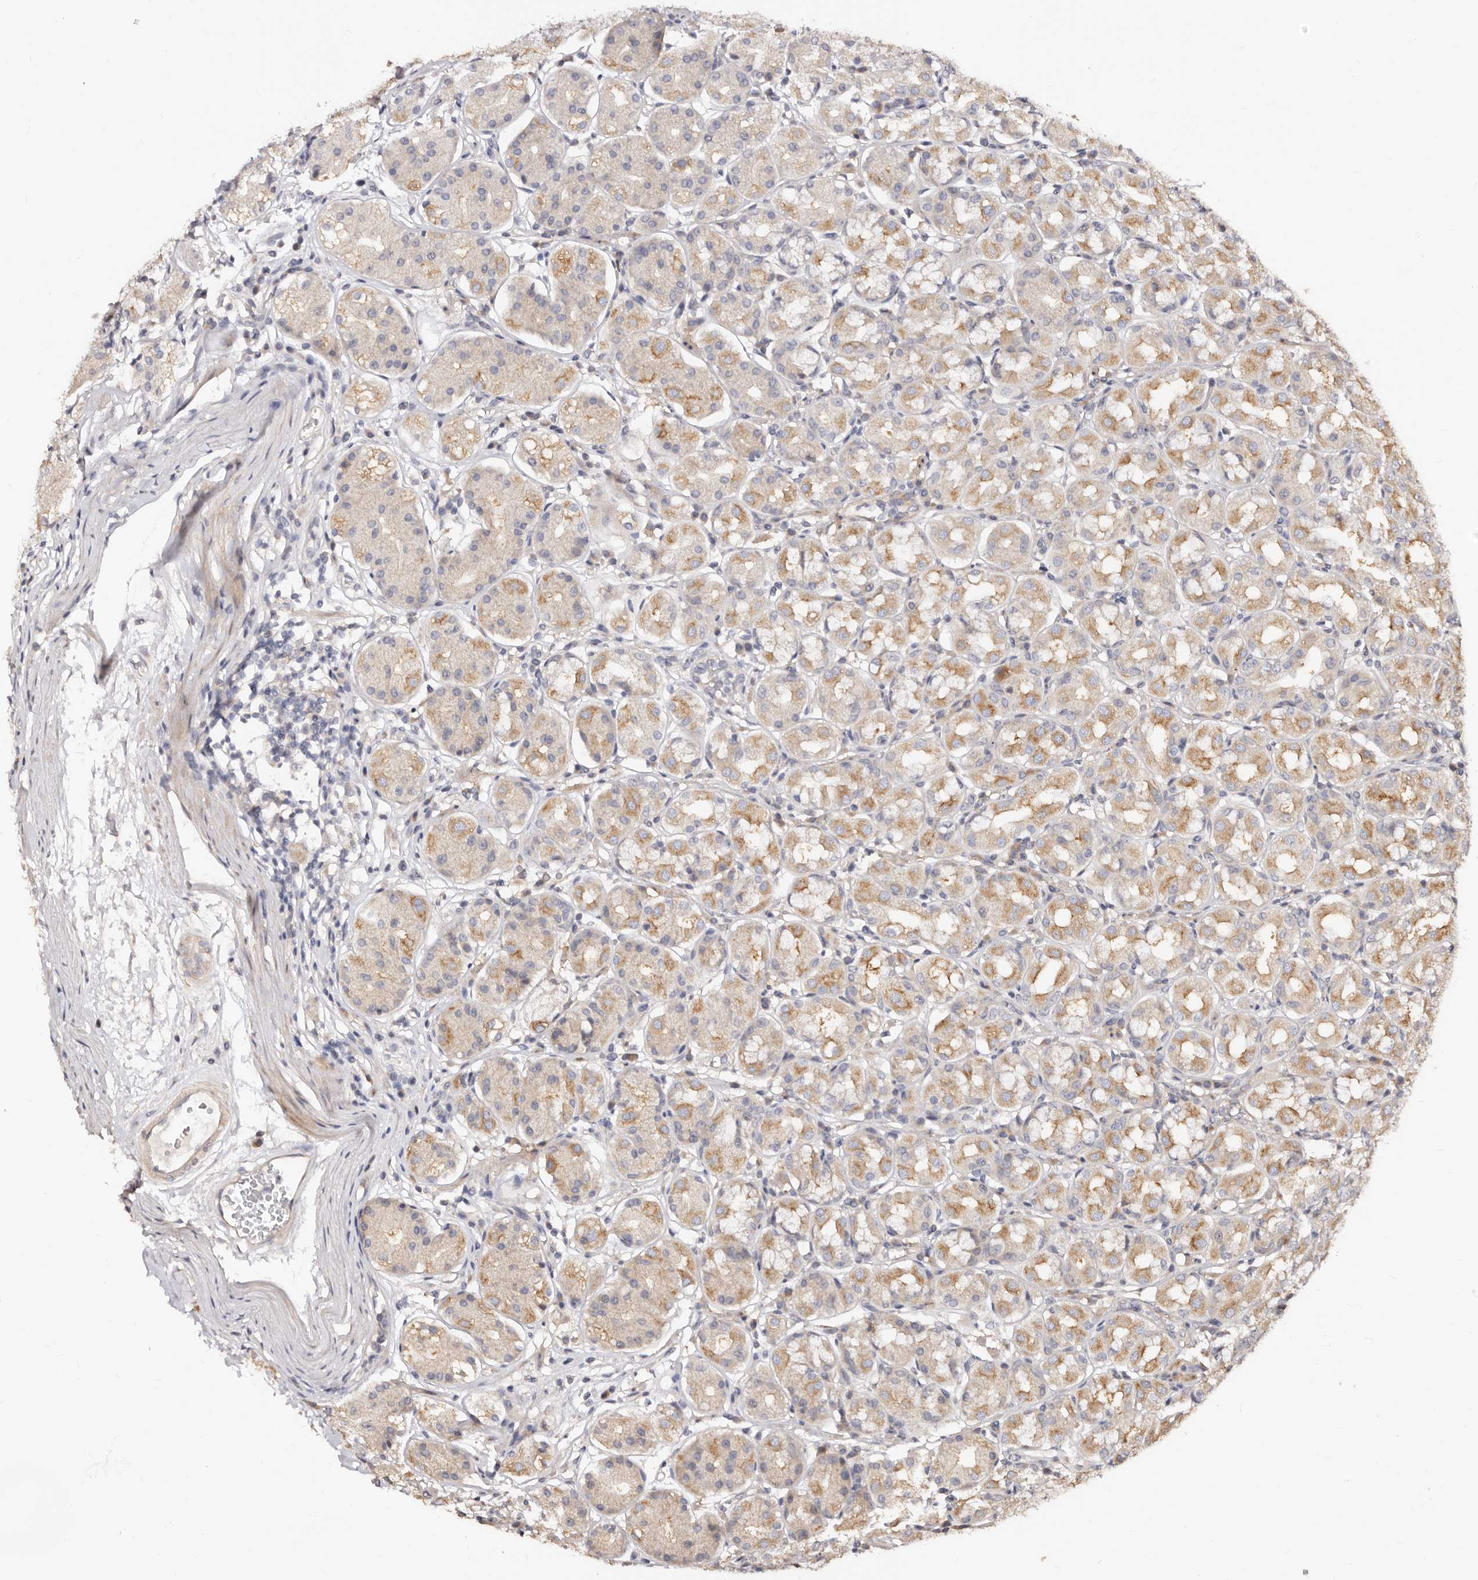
{"staining": {"intensity": "moderate", "quantity": "<25%", "location": "cytoplasmic/membranous"}, "tissue": "stomach", "cell_type": "Glandular cells", "image_type": "normal", "snomed": [{"axis": "morphology", "description": "Normal tissue, NOS"}, {"axis": "topography", "description": "Stomach"}, {"axis": "topography", "description": "Stomach, lower"}], "caption": "Immunohistochemistry image of unremarkable human stomach stained for a protein (brown), which demonstrates low levels of moderate cytoplasmic/membranous expression in about <25% of glandular cells.", "gene": "APOL6", "patient": {"sex": "female", "age": 56}}